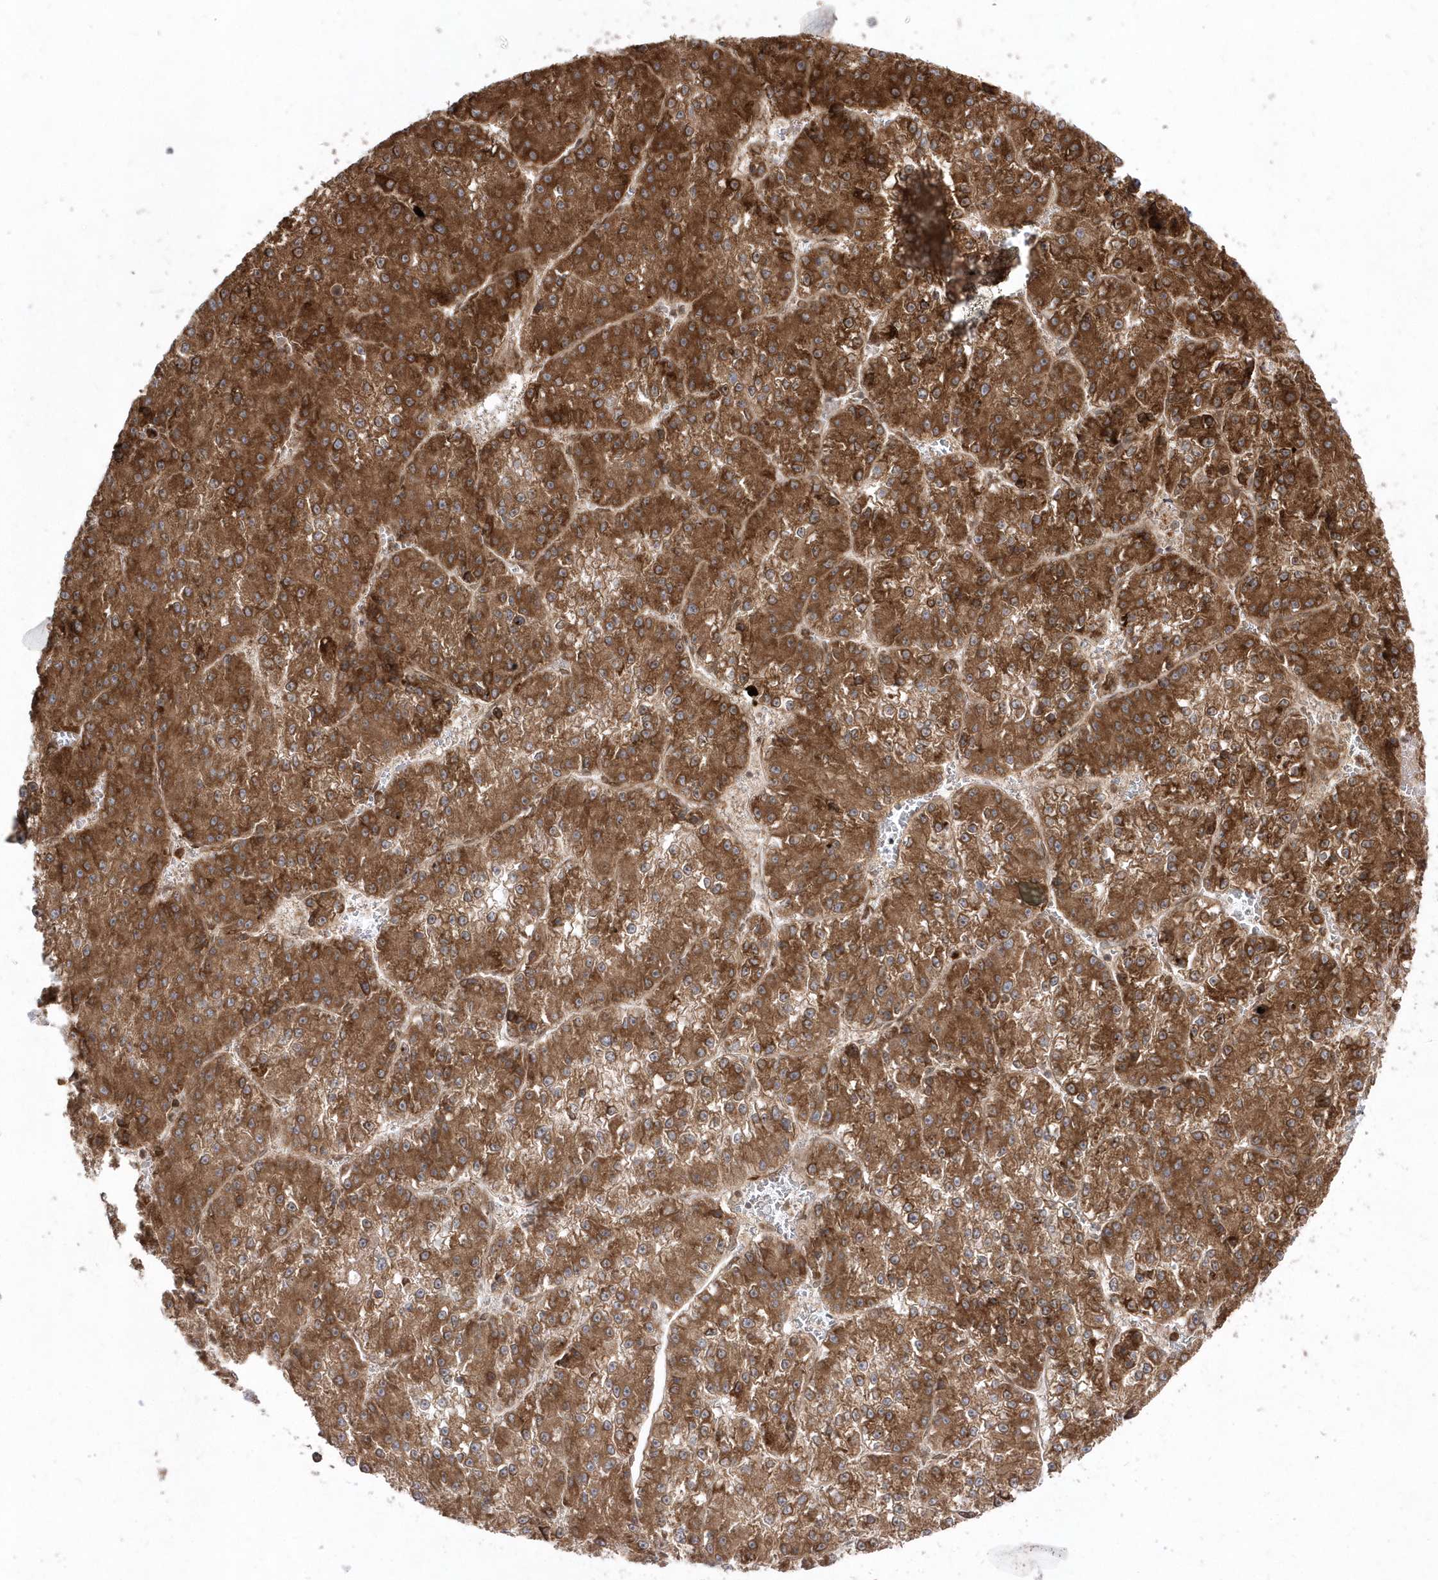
{"staining": {"intensity": "strong", "quantity": ">75%", "location": "cytoplasmic/membranous"}, "tissue": "liver cancer", "cell_type": "Tumor cells", "image_type": "cancer", "snomed": [{"axis": "morphology", "description": "Carcinoma, Hepatocellular, NOS"}, {"axis": "topography", "description": "Liver"}], "caption": "Strong cytoplasmic/membranous positivity for a protein is present in about >75% of tumor cells of hepatocellular carcinoma (liver) using immunohistochemistry.", "gene": "EPC2", "patient": {"sex": "female", "age": 73}}